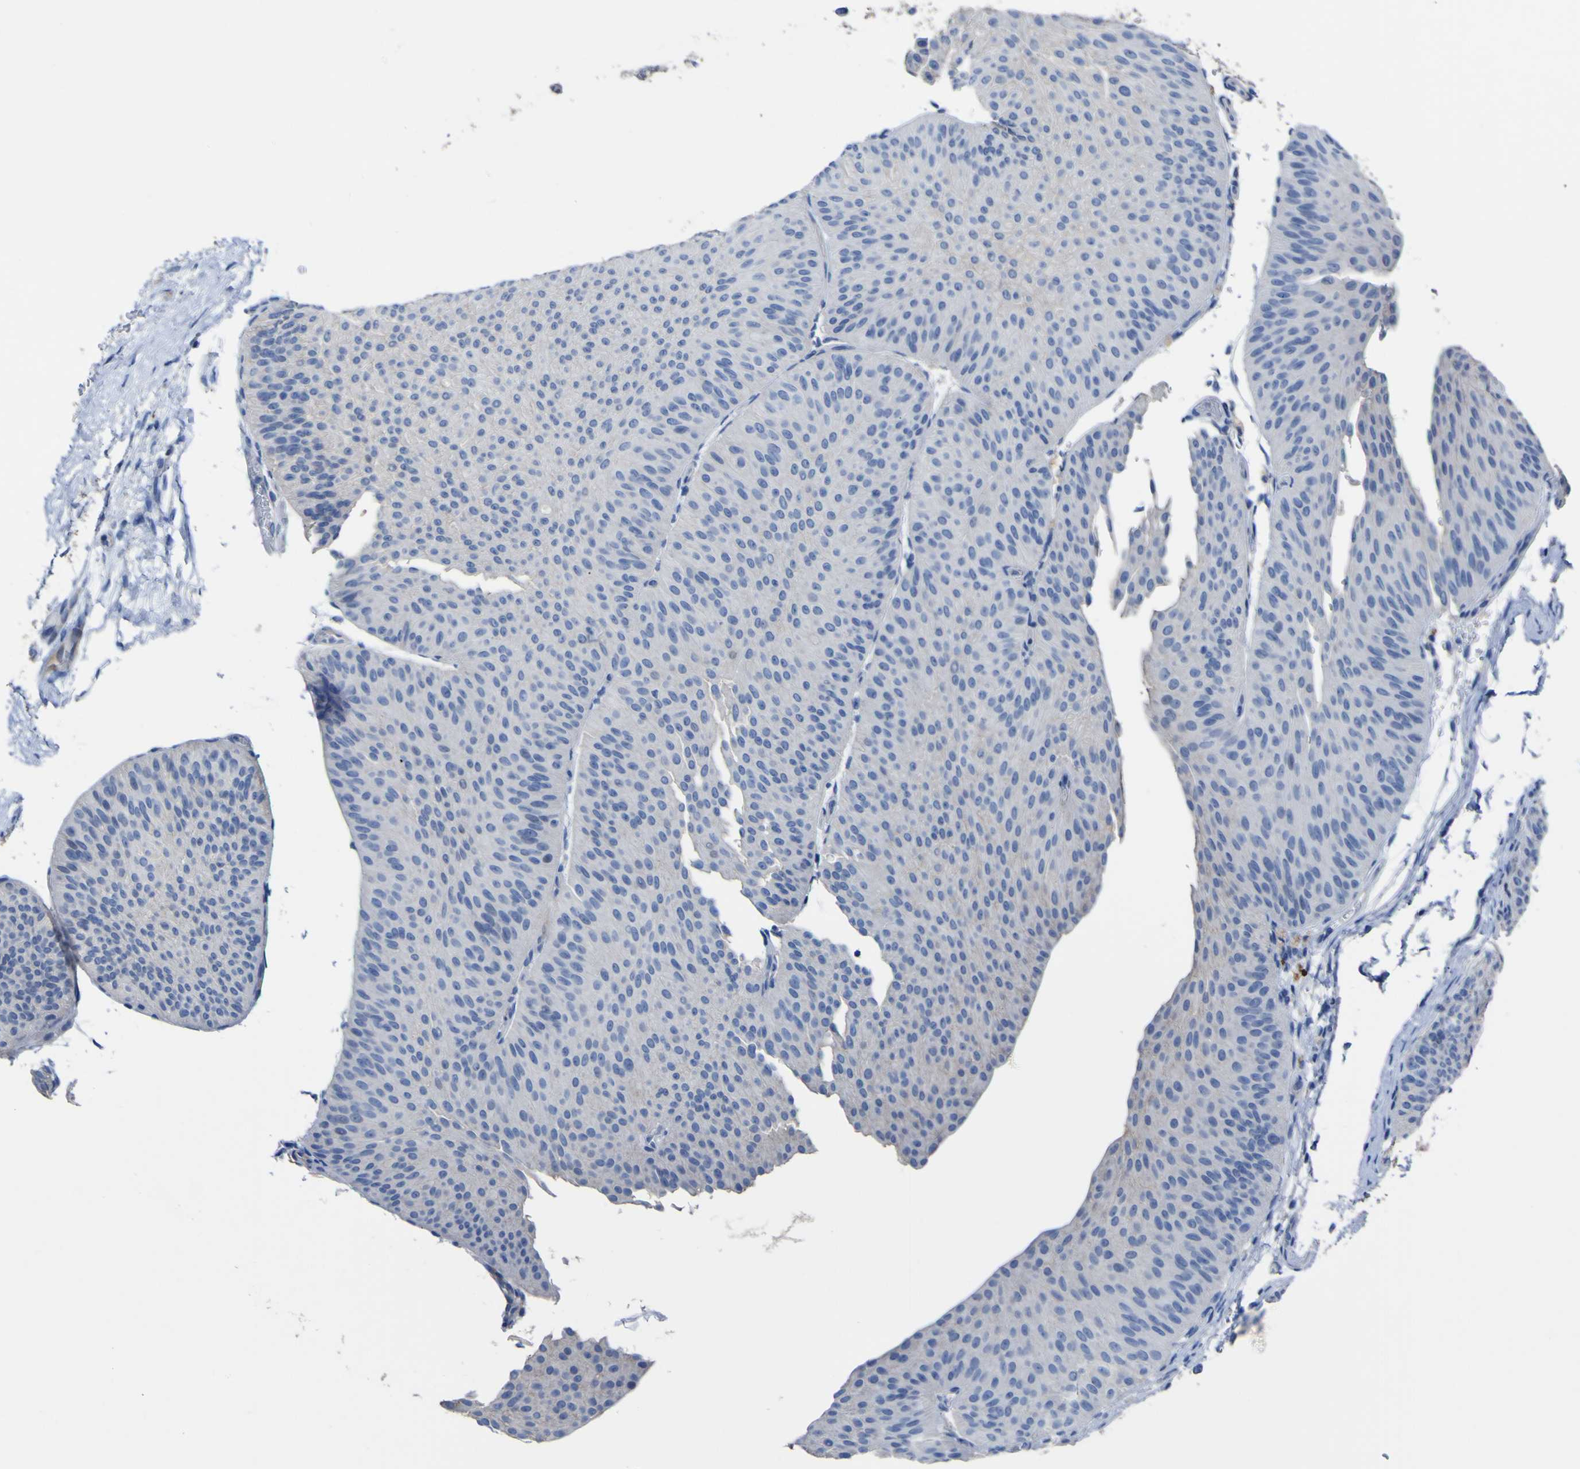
{"staining": {"intensity": "negative", "quantity": "none", "location": "none"}, "tissue": "urothelial cancer", "cell_type": "Tumor cells", "image_type": "cancer", "snomed": [{"axis": "morphology", "description": "Urothelial carcinoma, Low grade"}, {"axis": "topography", "description": "Urinary bladder"}], "caption": "IHC micrograph of neoplastic tissue: human low-grade urothelial carcinoma stained with DAB (3,3'-diaminobenzidine) demonstrates no significant protein staining in tumor cells.", "gene": "AGO4", "patient": {"sex": "female", "age": 60}}